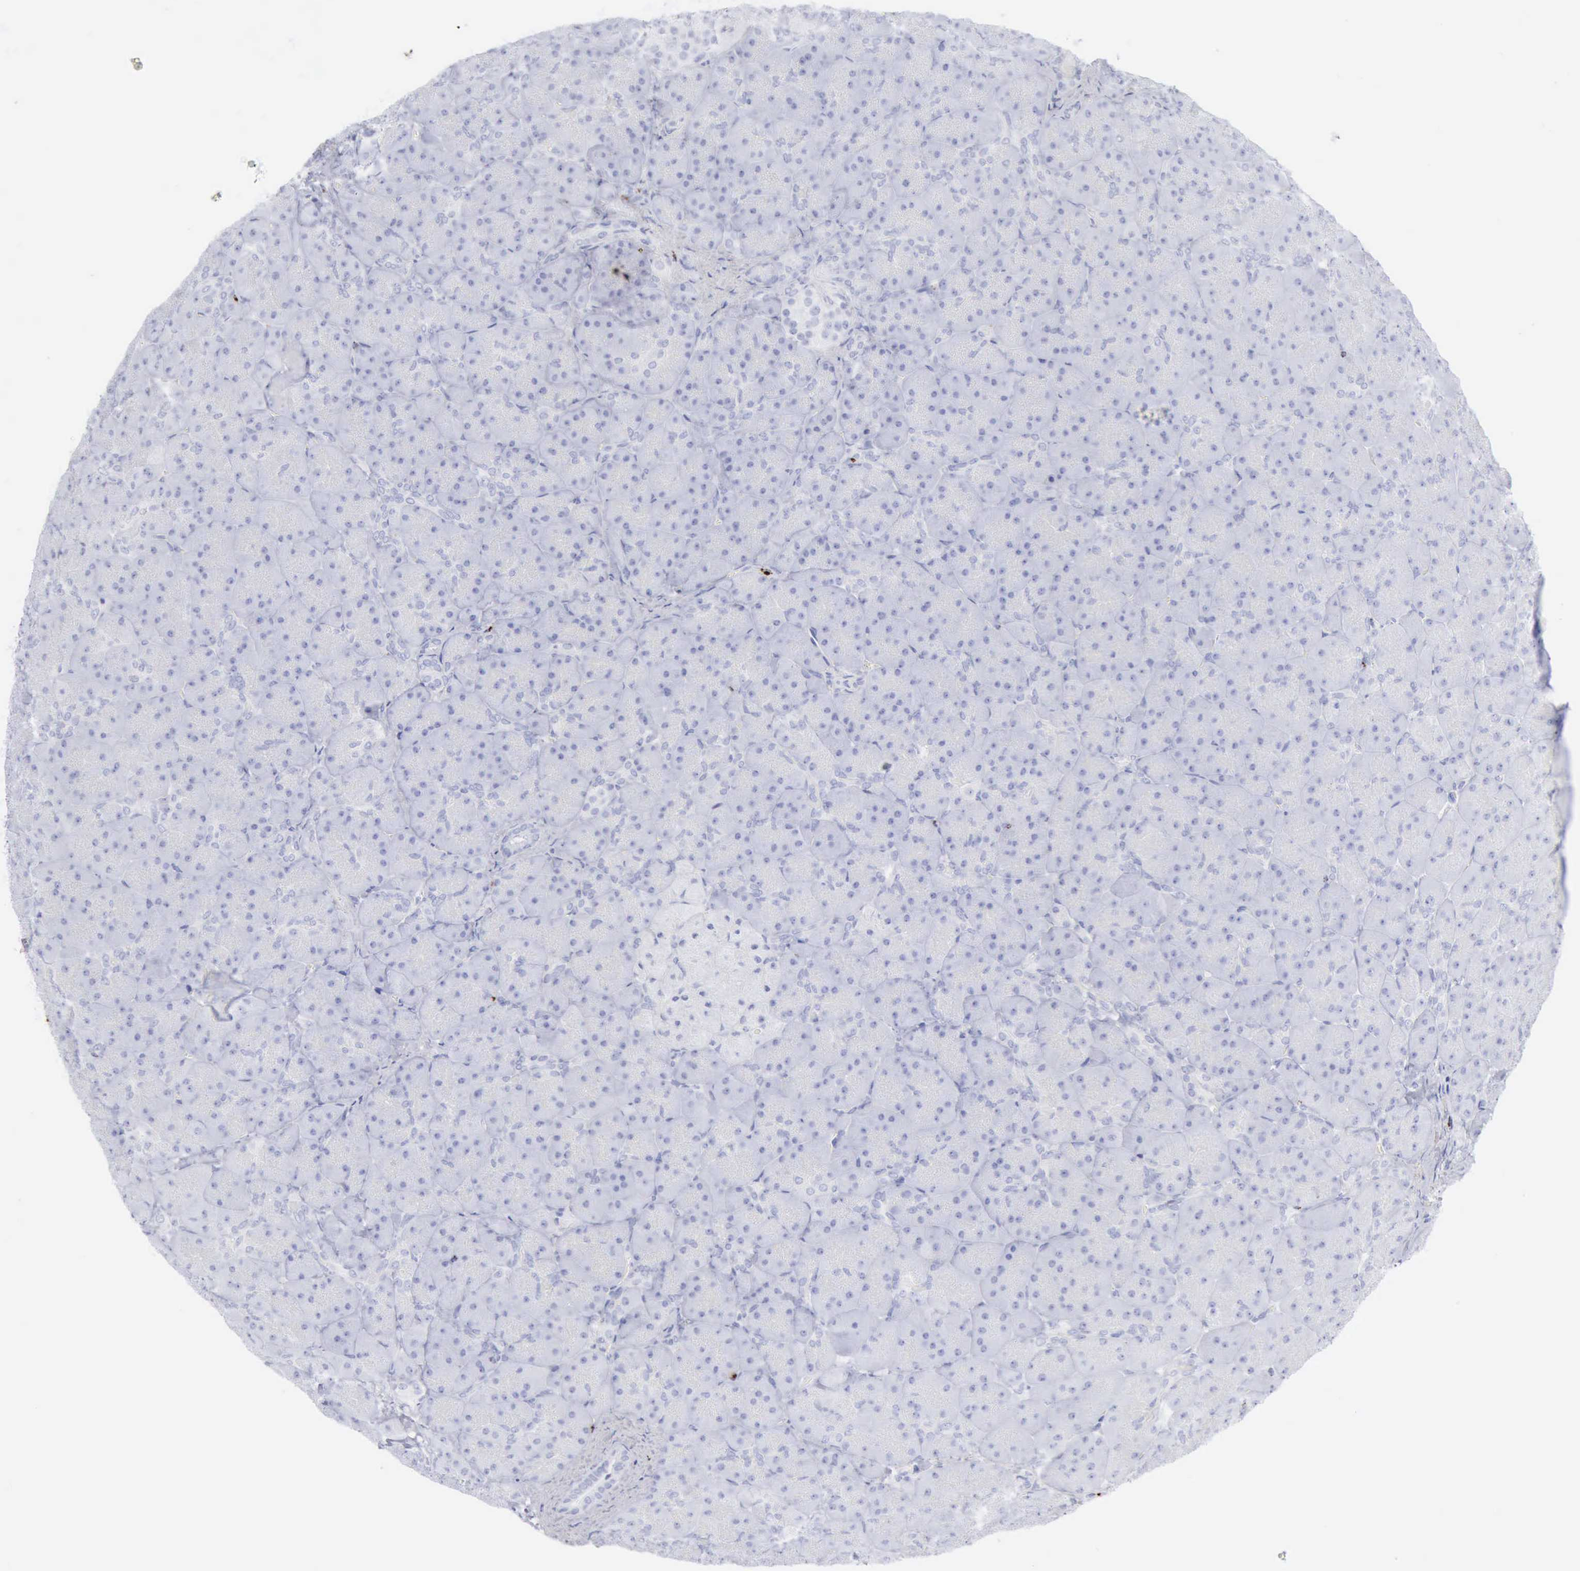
{"staining": {"intensity": "negative", "quantity": "none", "location": "none"}, "tissue": "pancreas", "cell_type": "Exocrine glandular cells", "image_type": "normal", "snomed": [{"axis": "morphology", "description": "Normal tissue, NOS"}, {"axis": "topography", "description": "Pancreas"}], "caption": "Immunohistochemistry (IHC) micrograph of normal pancreas: pancreas stained with DAB exhibits no significant protein expression in exocrine glandular cells.", "gene": "GZMB", "patient": {"sex": "male", "age": 66}}